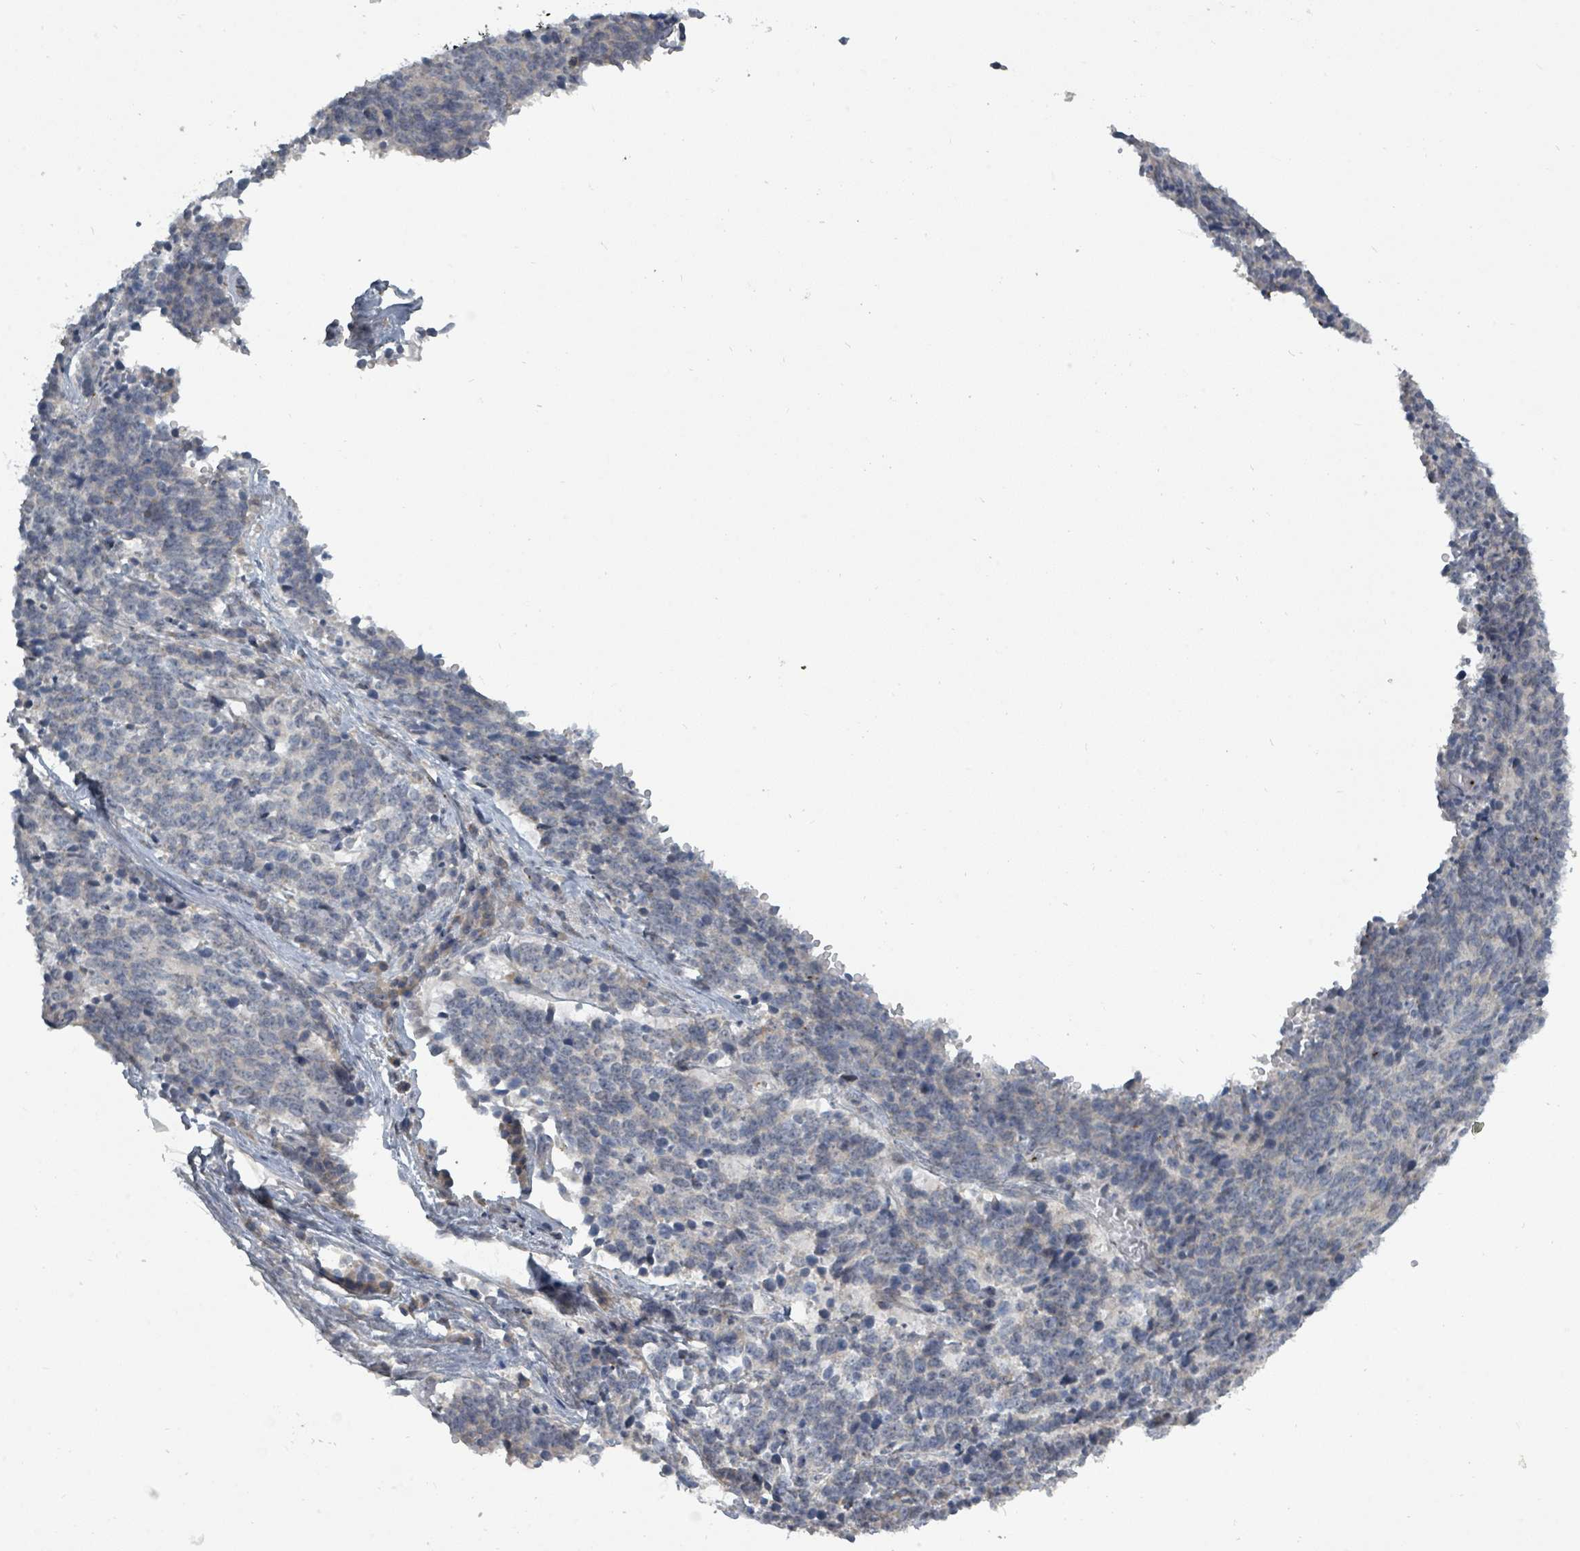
{"staining": {"intensity": "negative", "quantity": "none", "location": "none"}, "tissue": "cervical cancer", "cell_type": "Tumor cells", "image_type": "cancer", "snomed": [{"axis": "morphology", "description": "Squamous cell carcinoma, NOS"}, {"axis": "topography", "description": "Cervix"}], "caption": "This is an immunohistochemistry histopathology image of human cervical squamous cell carcinoma. There is no expression in tumor cells.", "gene": "LEFTY2", "patient": {"sex": "female", "age": 29}}